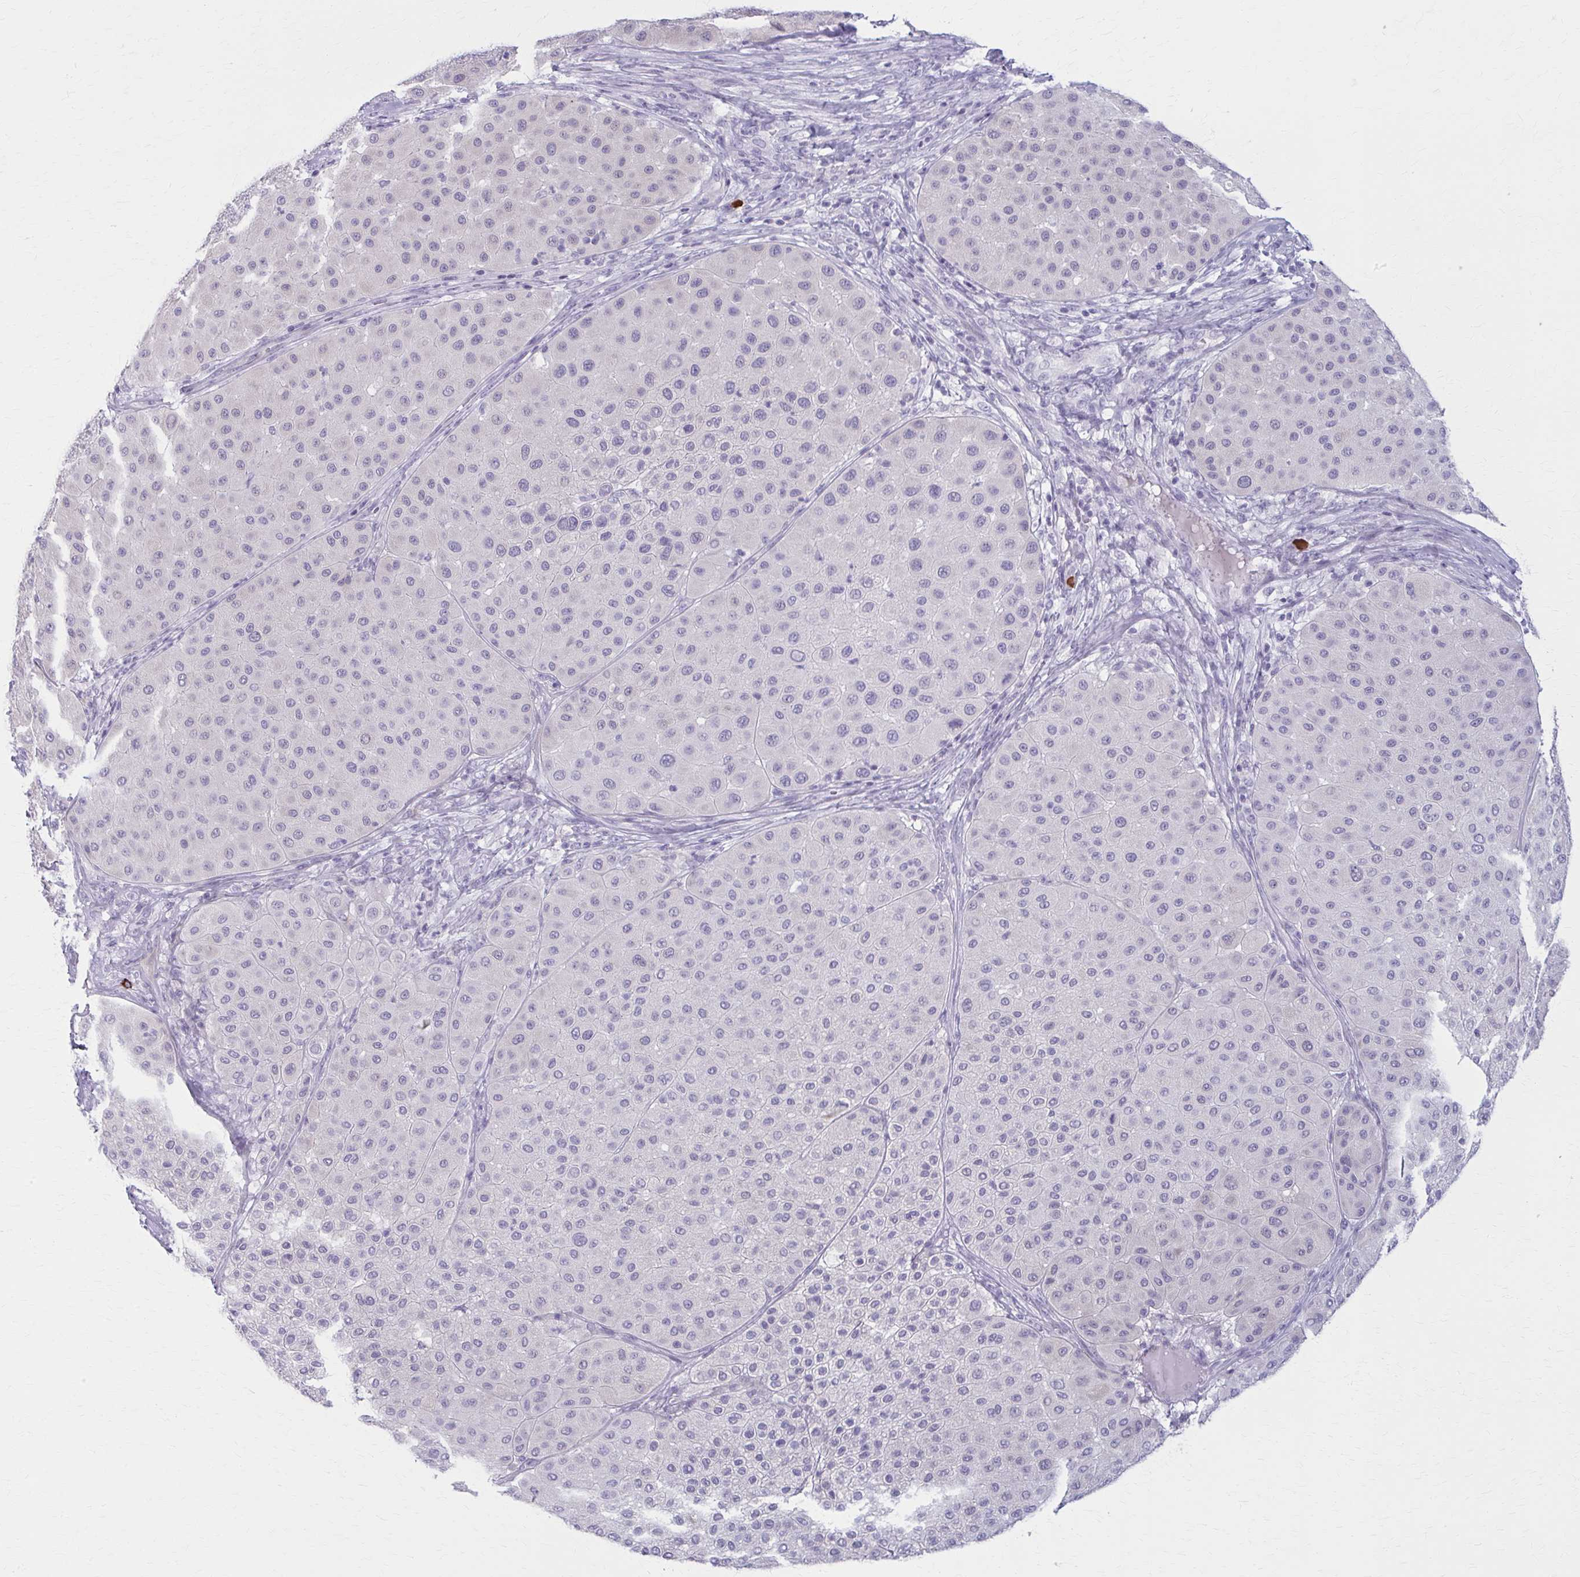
{"staining": {"intensity": "negative", "quantity": "none", "location": "none"}, "tissue": "melanoma", "cell_type": "Tumor cells", "image_type": "cancer", "snomed": [{"axis": "morphology", "description": "Malignant melanoma, Metastatic site"}, {"axis": "topography", "description": "Smooth muscle"}], "caption": "Image shows no protein expression in tumor cells of malignant melanoma (metastatic site) tissue.", "gene": "LDLRAP1", "patient": {"sex": "male", "age": 41}}